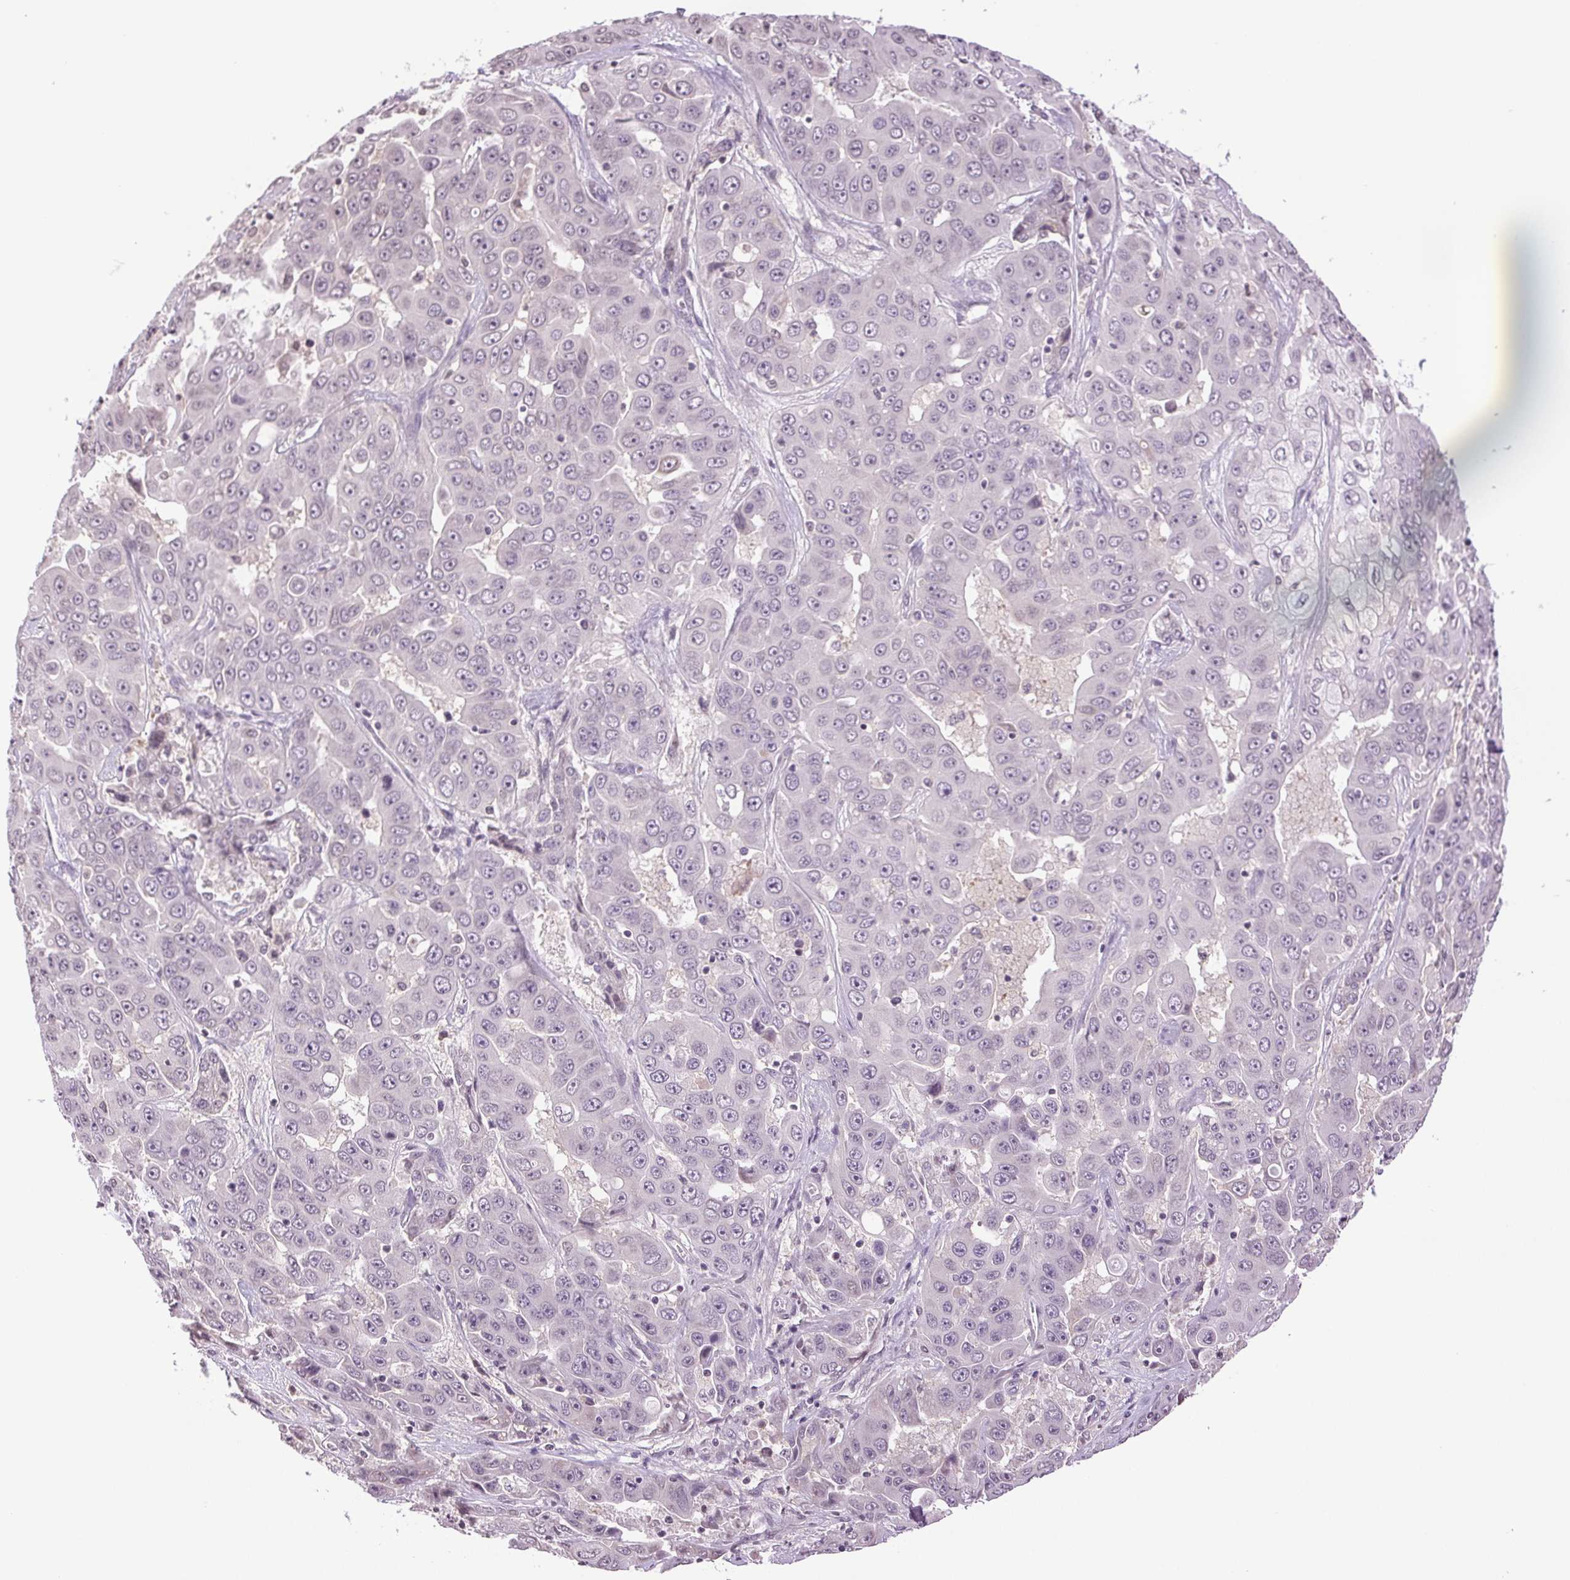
{"staining": {"intensity": "negative", "quantity": "none", "location": "none"}, "tissue": "liver cancer", "cell_type": "Tumor cells", "image_type": "cancer", "snomed": [{"axis": "morphology", "description": "Cholangiocarcinoma"}, {"axis": "topography", "description": "Liver"}], "caption": "Immunohistochemistry (IHC) of human liver cholangiocarcinoma displays no expression in tumor cells.", "gene": "TNNT3", "patient": {"sex": "female", "age": 52}}